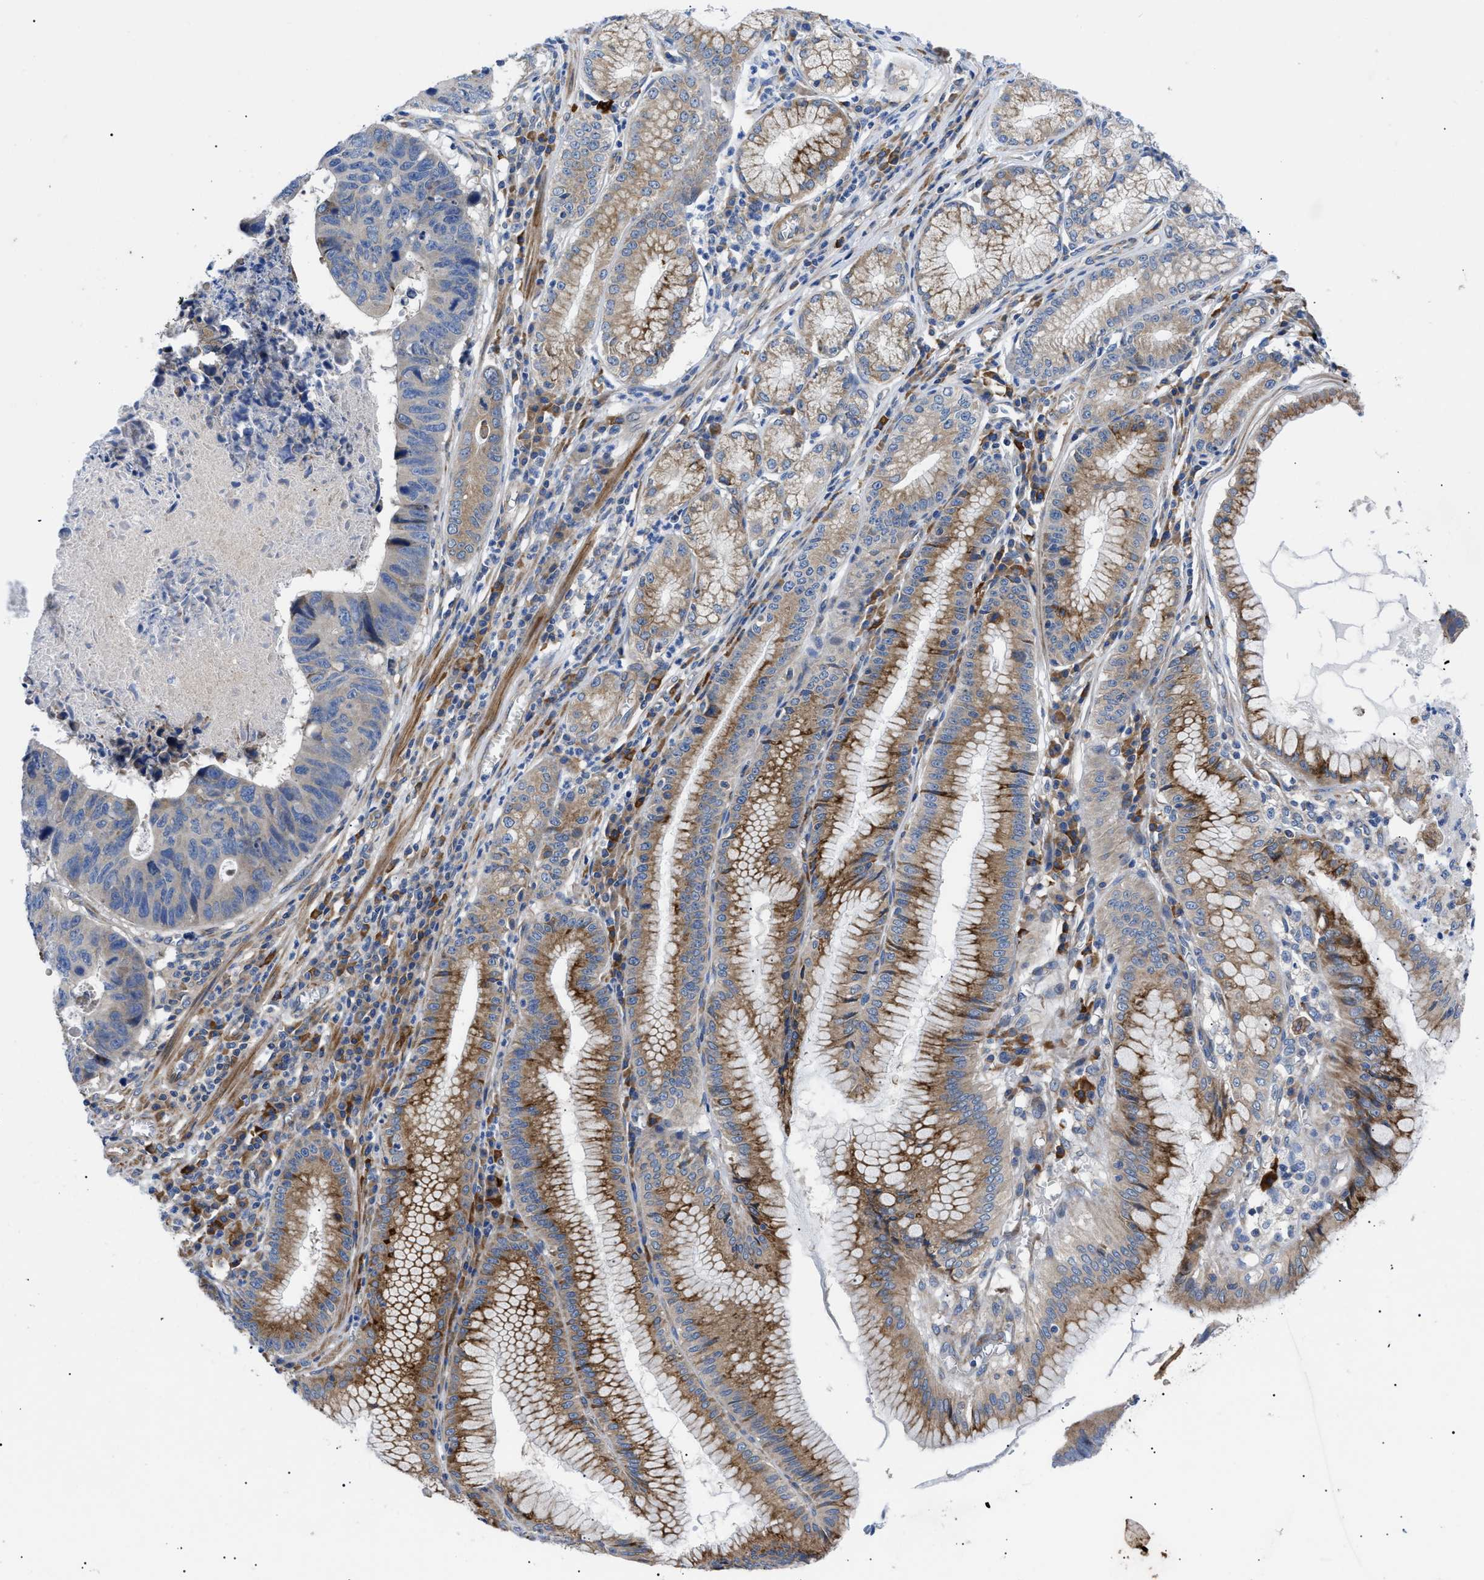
{"staining": {"intensity": "moderate", "quantity": "25%-75%", "location": "cytoplasmic/membranous"}, "tissue": "stomach cancer", "cell_type": "Tumor cells", "image_type": "cancer", "snomed": [{"axis": "morphology", "description": "Adenocarcinoma, NOS"}, {"axis": "topography", "description": "Stomach"}], "caption": "Protein staining by immunohistochemistry (IHC) reveals moderate cytoplasmic/membranous expression in about 25%-75% of tumor cells in stomach cancer (adenocarcinoma).", "gene": "HSPB8", "patient": {"sex": "male", "age": 59}}